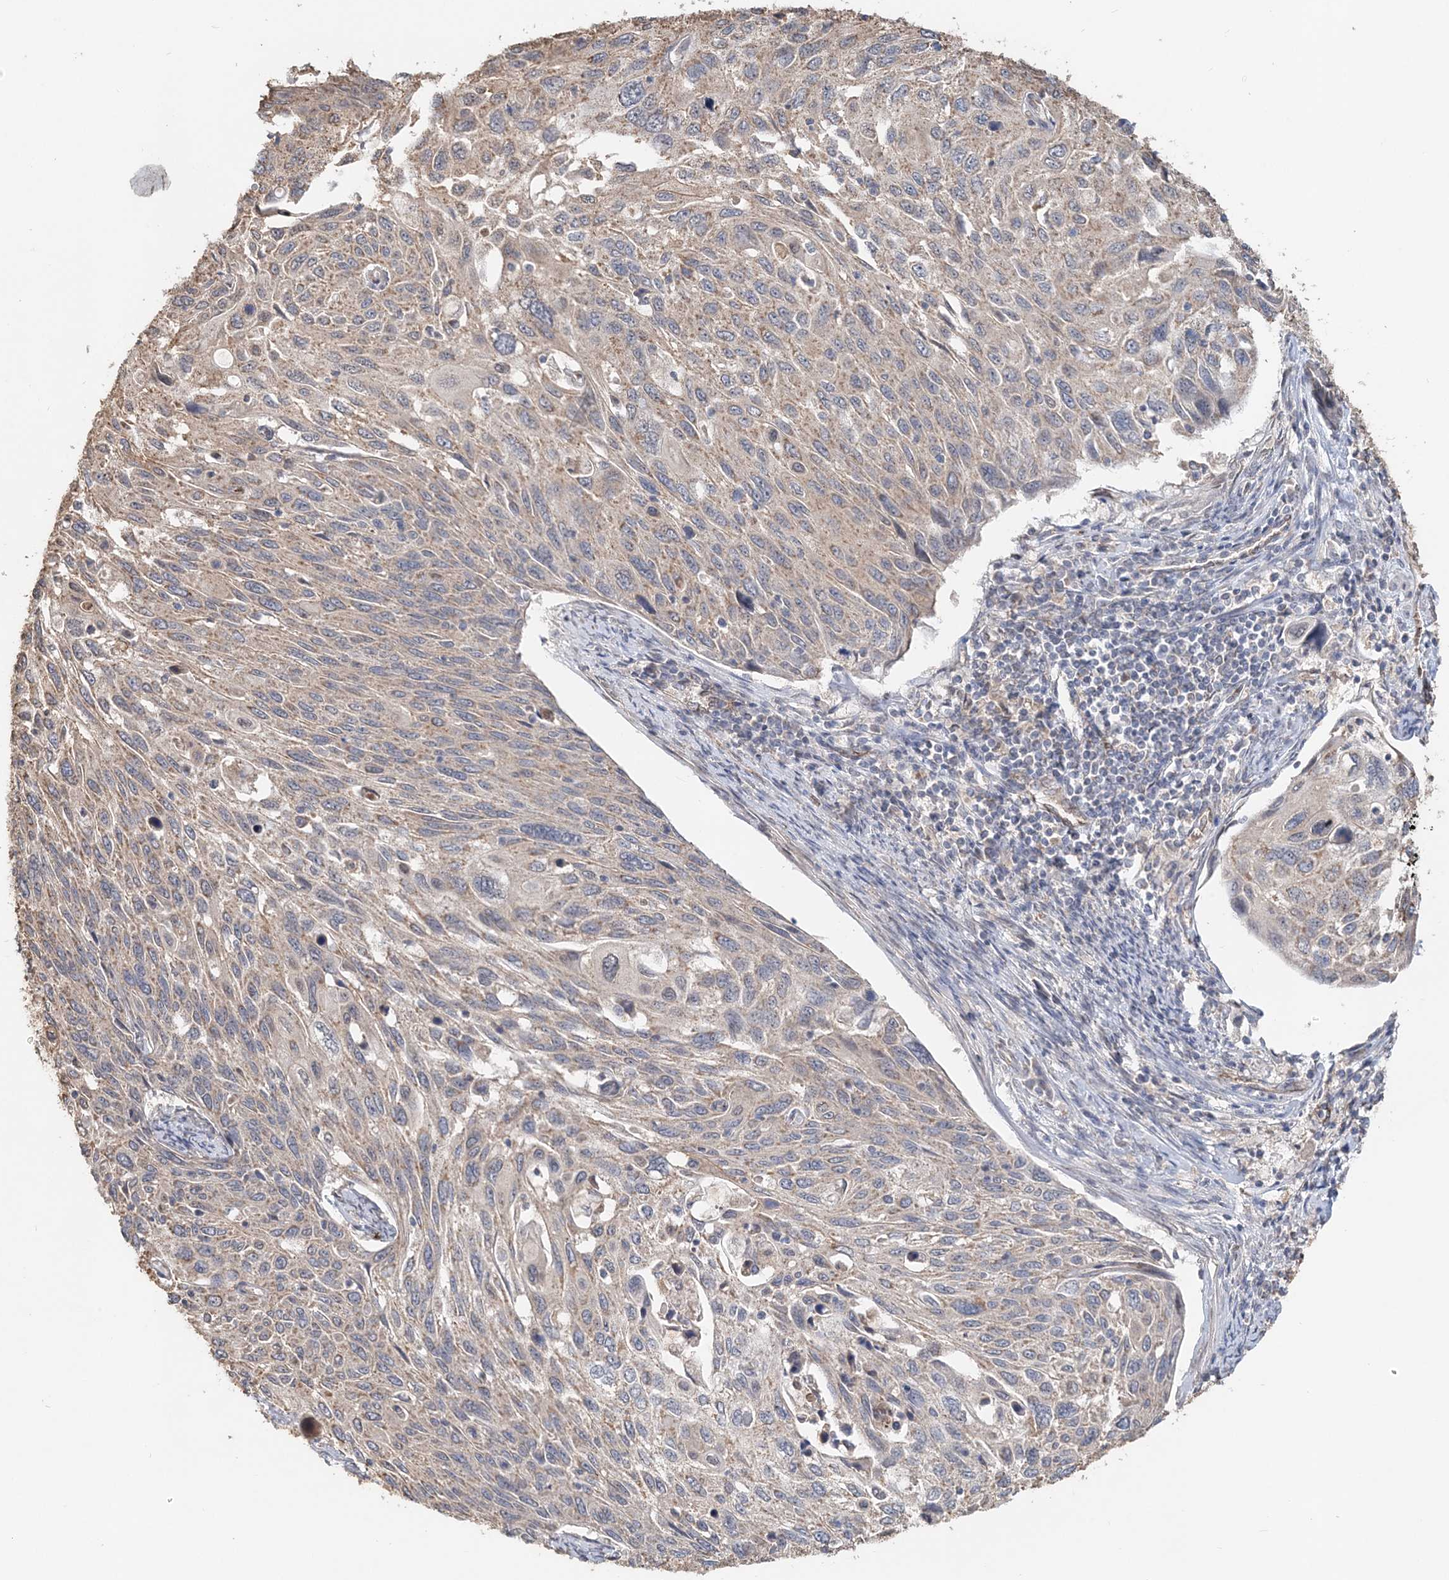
{"staining": {"intensity": "weak", "quantity": "<25%", "location": "cytoplasmic/membranous"}, "tissue": "cervical cancer", "cell_type": "Tumor cells", "image_type": "cancer", "snomed": [{"axis": "morphology", "description": "Squamous cell carcinoma, NOS"}, {"axis": "topography", "description": "Cervix"}], "caption": "There is no significant expression in tumor cells of cervical squamous cell carcinoma.", "gene": "FBXO38", "patient": {"sex": "female", "age": 70}}